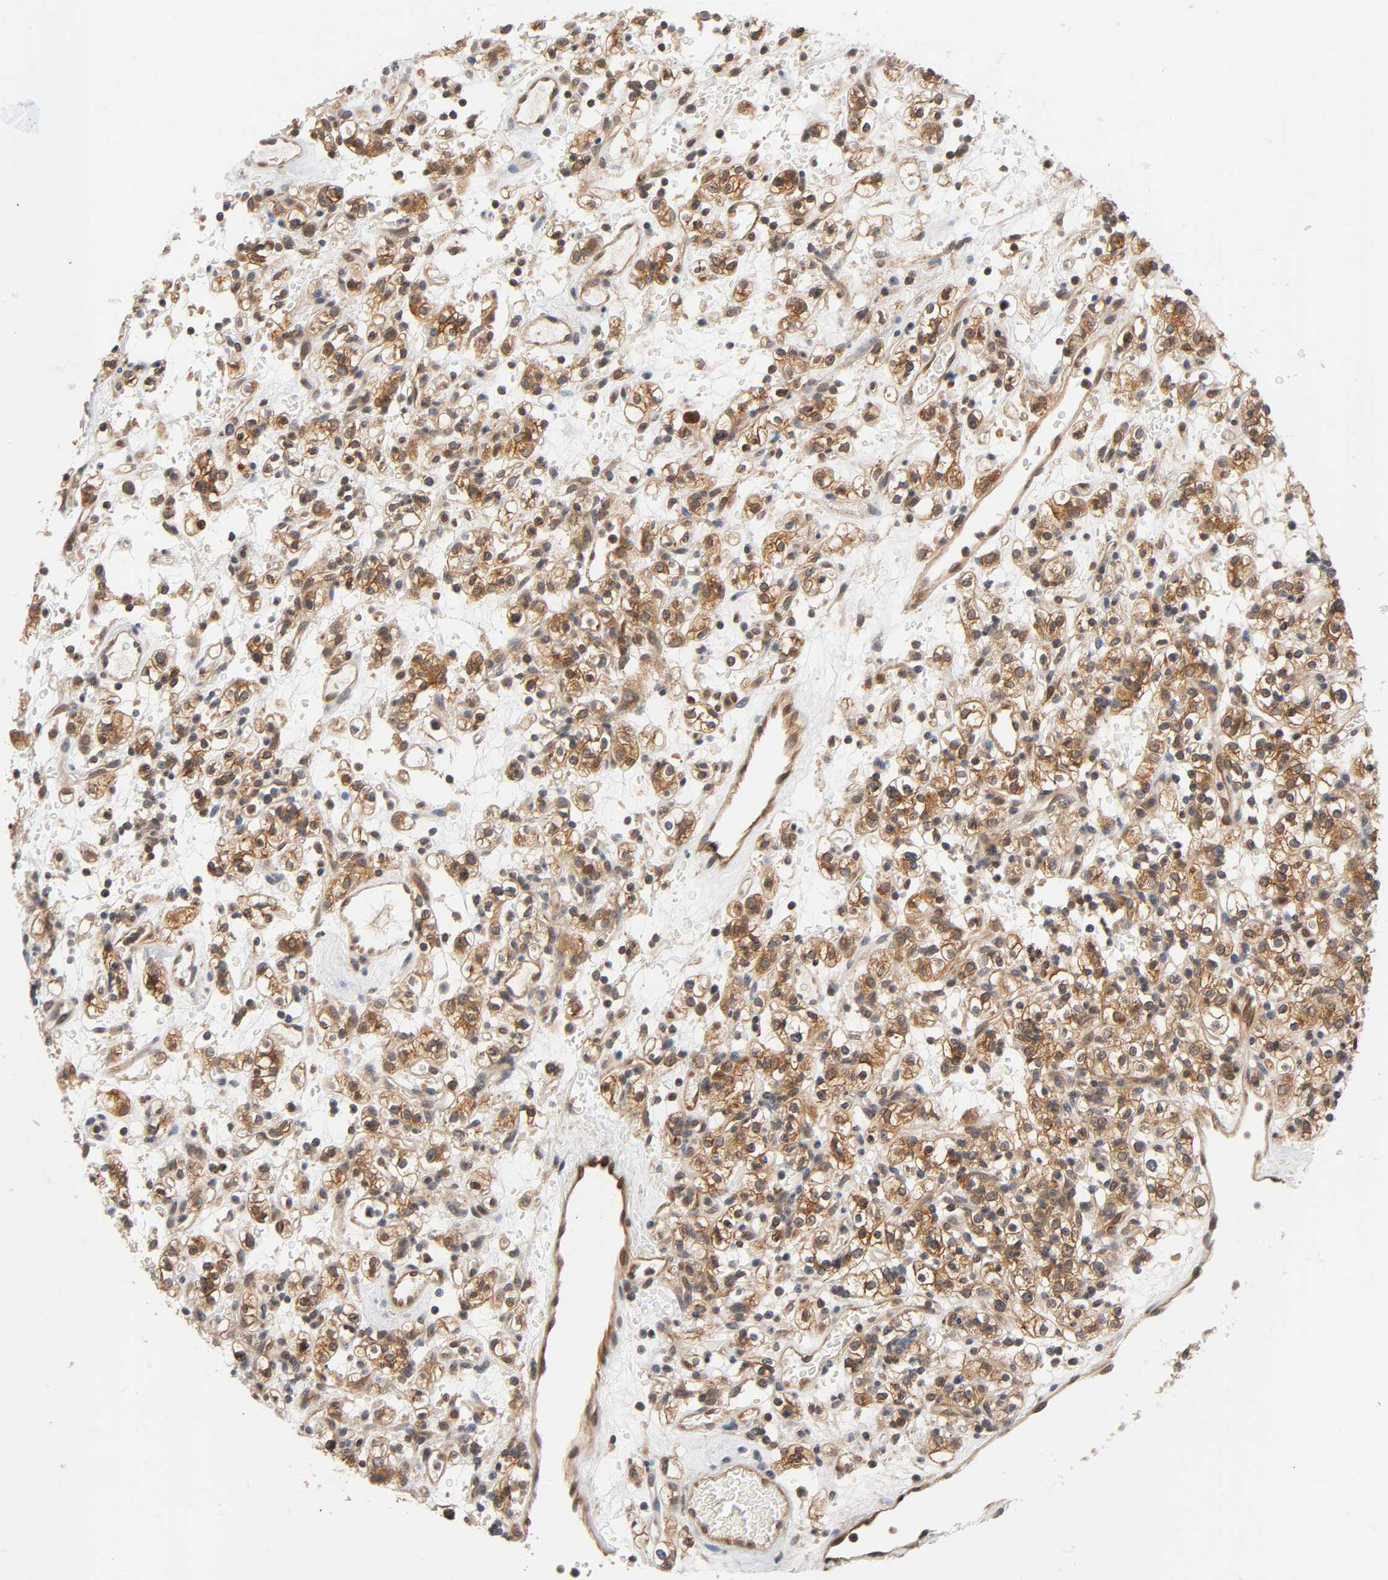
{"staining": {"intensity": "strong", "quantity": ">75%", "location": "cytoplasmic/membranous"}, "tissue": "renal cancer", "cell_type": "Tumor cells", "image_type": "cancer", "snomed": [{"axis": "morphology", "description": "Normal tissue, NOS"}, {"axis": "morphology", "description": "Adenocarcinoma, NOS"}, {"axis": "topography", "description": "Kidney"}], "caption": "Renal cancer (adenocarcinoma) stained with a brown dye shows strong cytoplasmic/membranous positive positivity in about >75% of tumor cells.", "gene": "PRKAB1", "patient": {"sex": "female", "age": 72}}